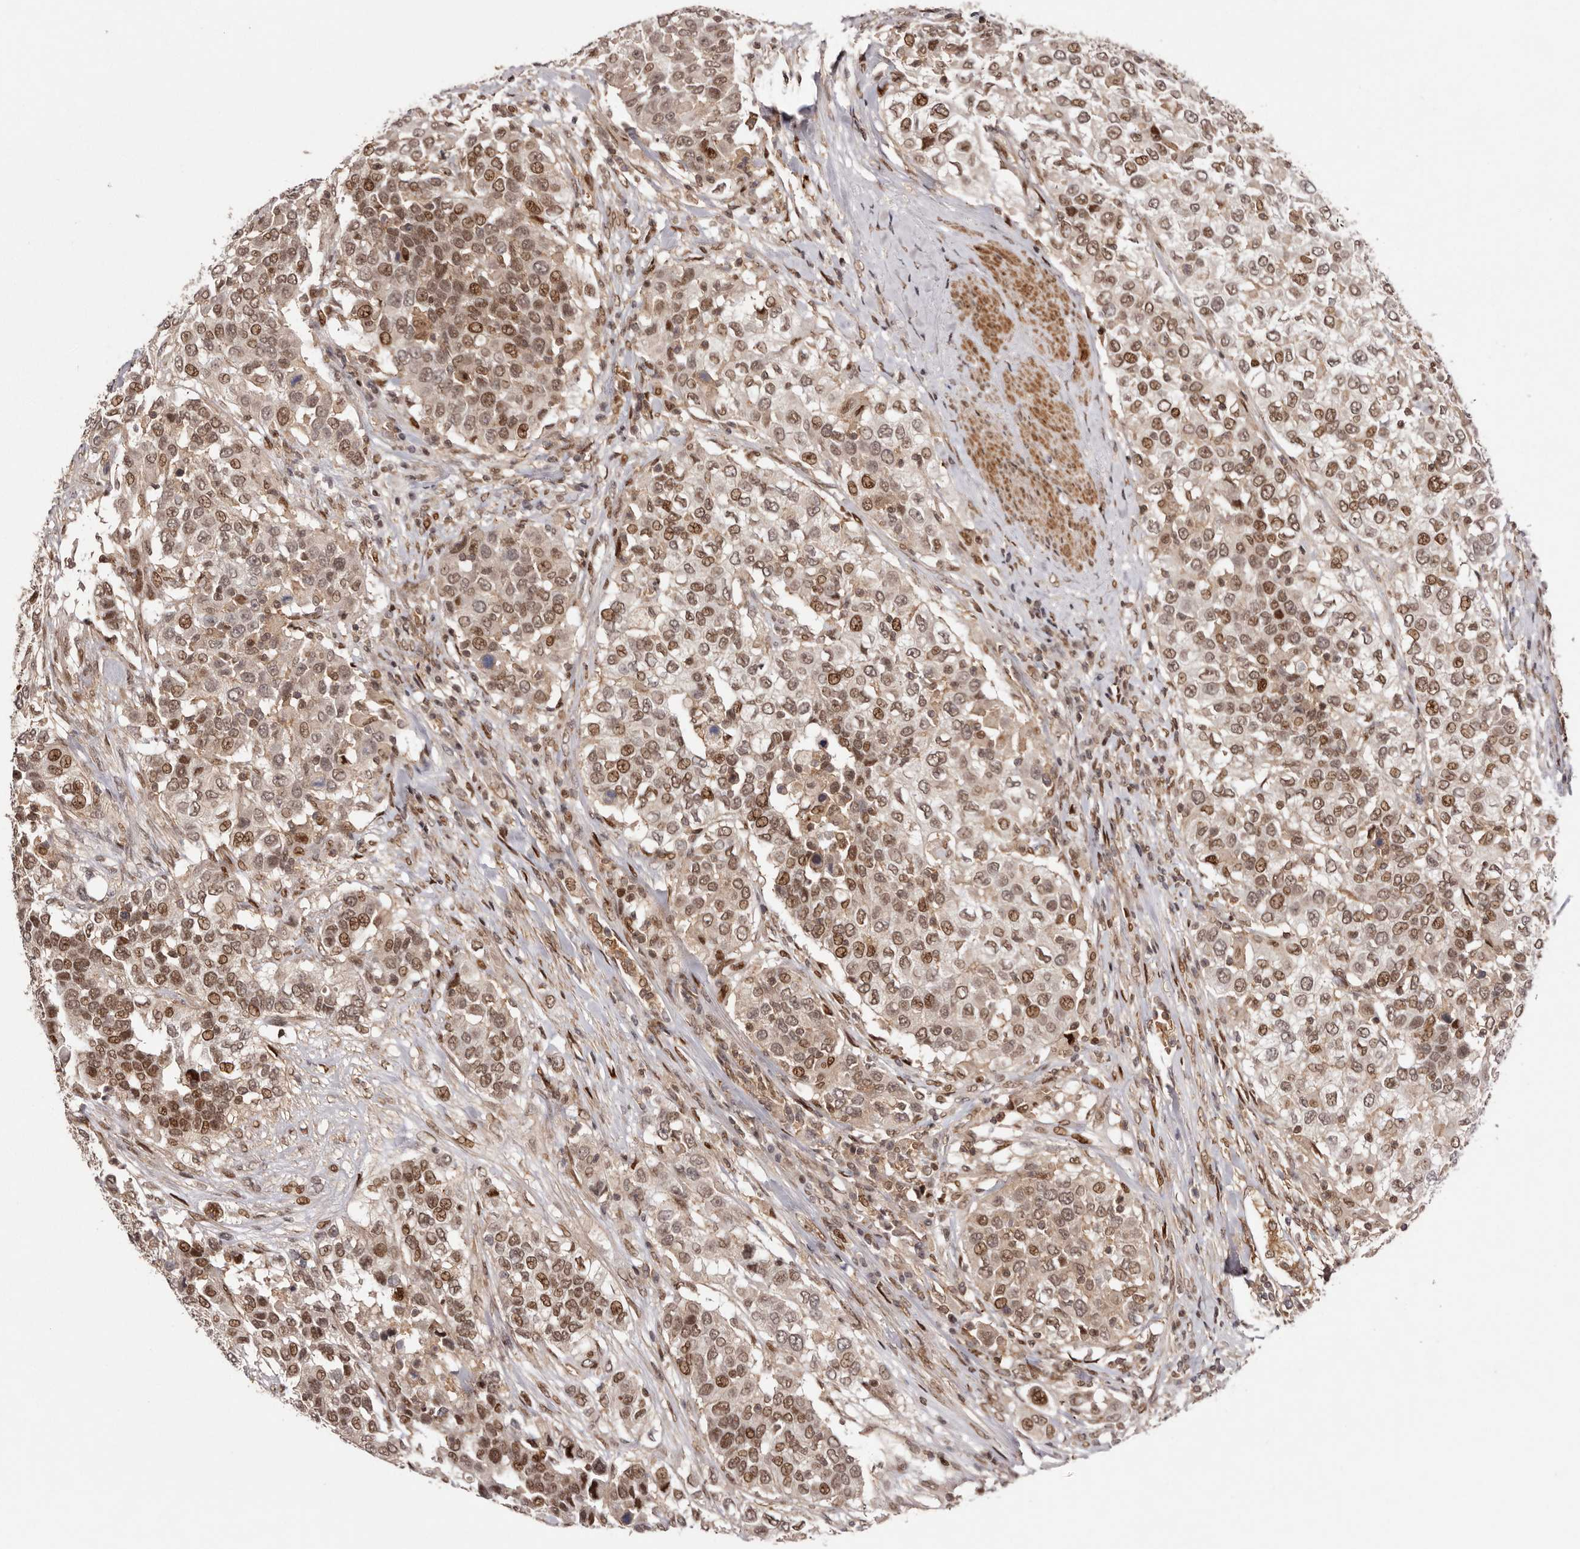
{"staining": {"intensity": "moderate", "quantity": ">75%", "location": "nuclear"}, "tissue": "urothelial cancer", "cell_type": "Tumor cells", "image_type": "cancer", "snomed": [{"axis": "morphology", "description": "Urothelial carcinoma, High grade"}, {"axis": "topography", "description": "Urinary bladder"}], "caption": "A high-resolution photomicrograph shows immunohistochemistry (IHC) staining of urothelial cancer, which shows moderate nuclear positivity in about >75% of tumor cells.", "gene": "FBXO5", "patient": {"sex": "female", "age": 80}}